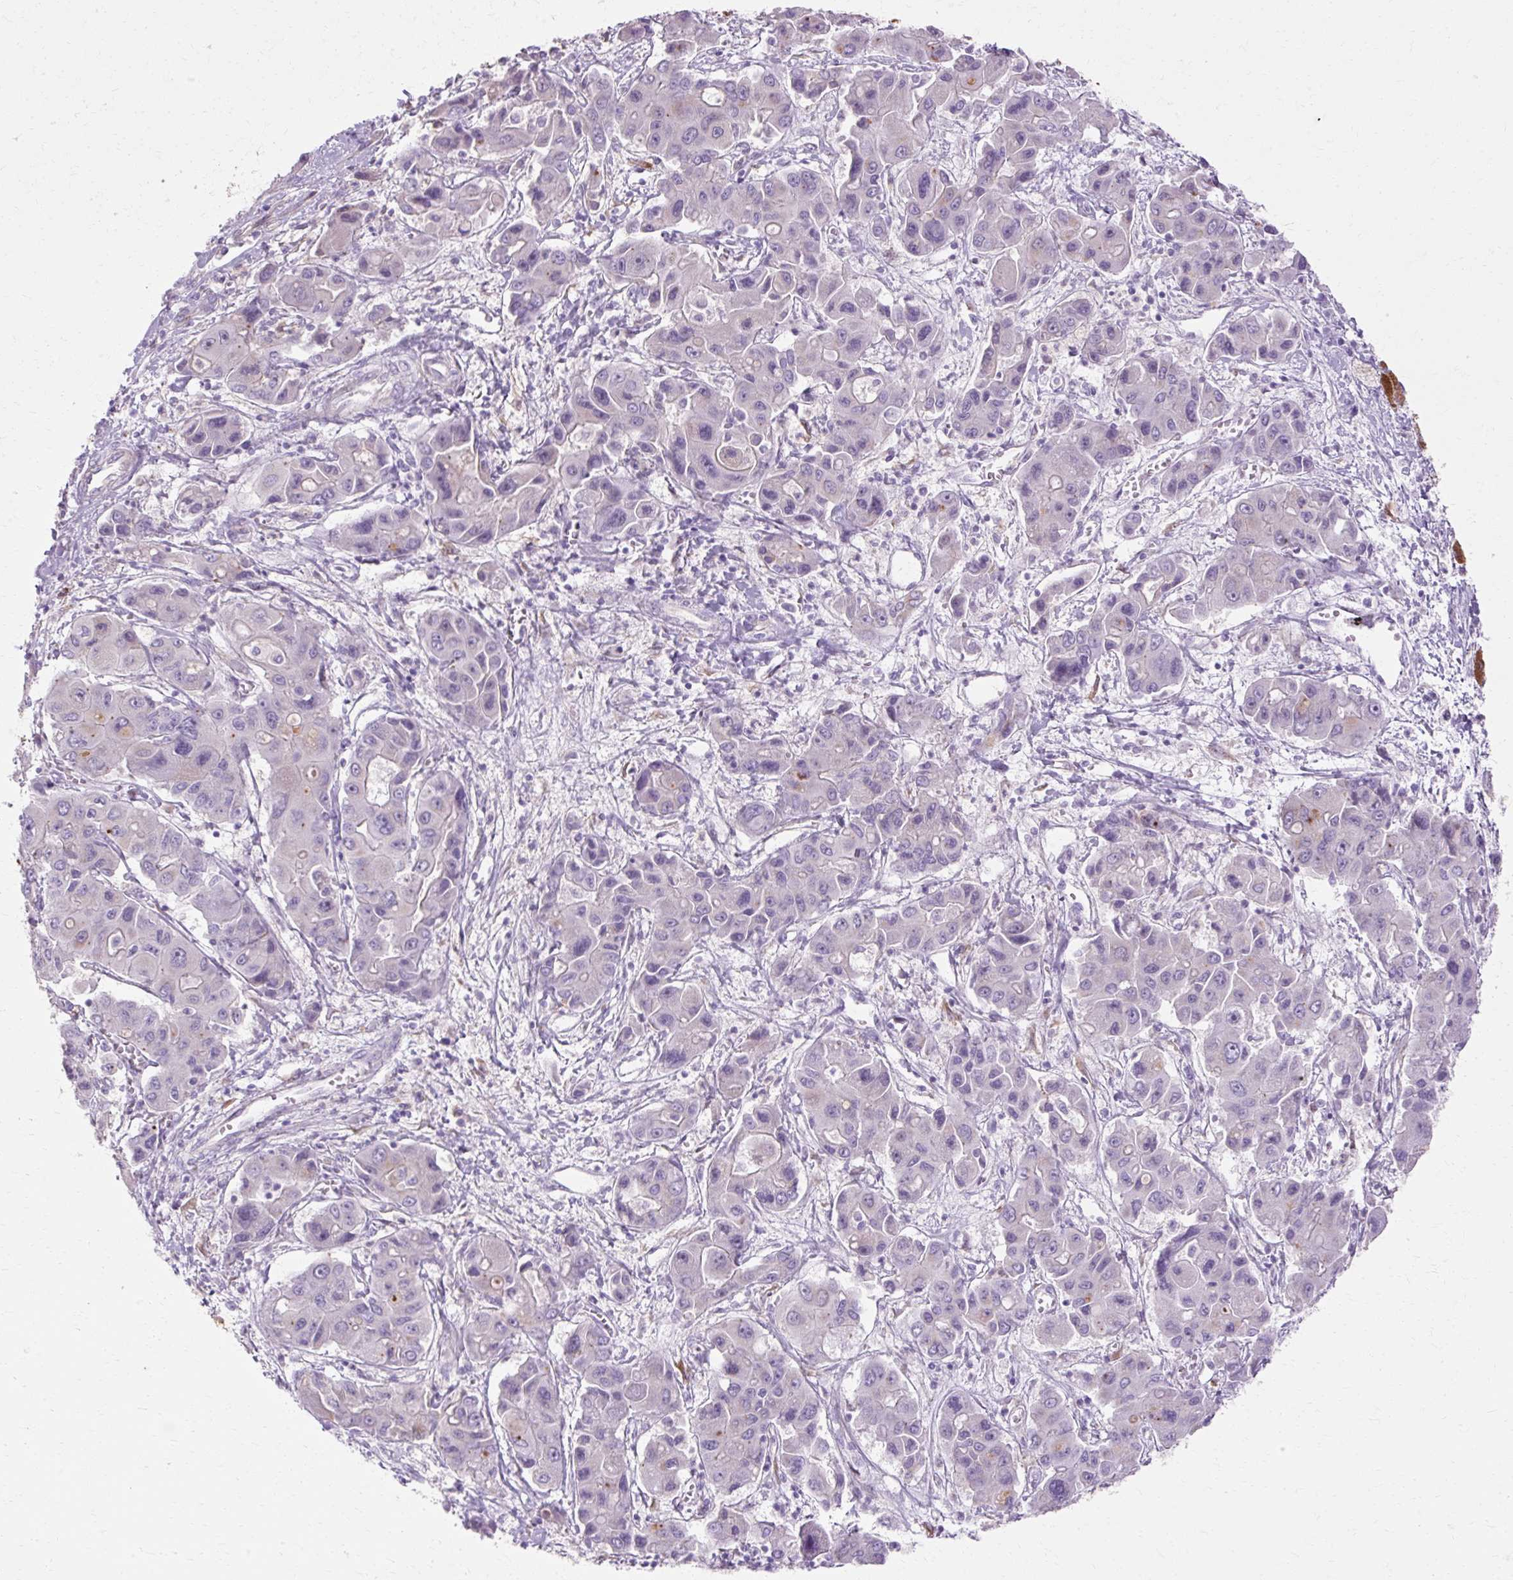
{"staining": {"intensity": "weak", "quantity": "<25%", "location": "cytoplasmic/membranous"}, "tissue": "liver cancer", "cell_type": "Tumor cells", "image_type": "cancer", "snomed": [{"axis": "morphology", "description": "Cholangiocarcinoma"}, {"axis": "topography", "description": "Liver"}], "caption": "Immunohistochemistry of human liver cancer reveals no positivity in tumor cells.", "gene": "HSD11B1", "patient": {"sex": "male", "age": 67}}